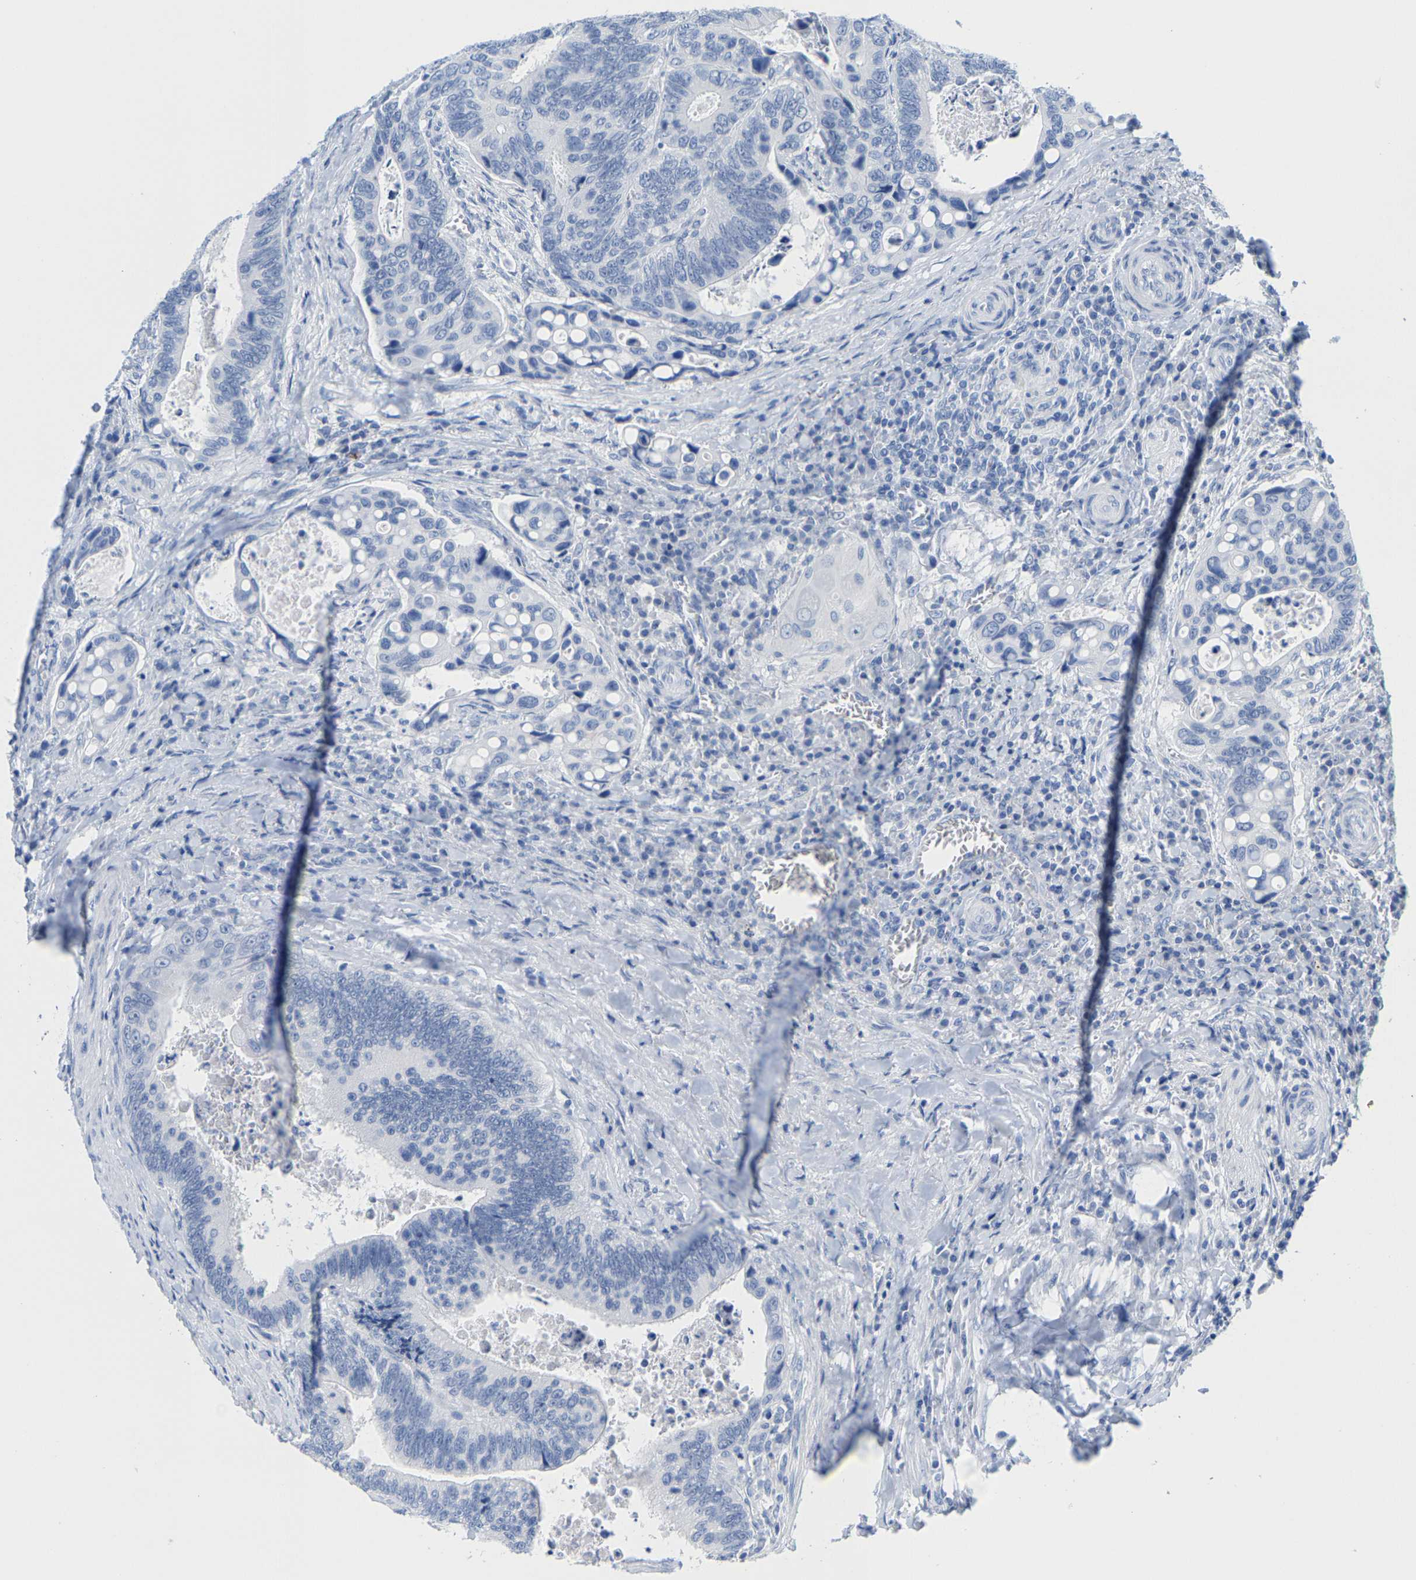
{"staining": {"intensity": "negative", "quantity": "none", "location": "none"}, "tissue": "colorectal cancer", "cell_type": "Tumor cells", "image_type": "cancer", "snomed": [{"axis": "morphology", "description": "Inflammation, NOS"}, {"axis": "morphology", "description": "Adenocarcinoma, NOS"}, {"axis": "topography", "description": "Colon"}], "caption": "Immunohistochemical staining of human adenocarcinoma (colorectal) exhibits no significant staining in tumor cells.", "gene": "KLHL1", "patient": {"sex": "male", "age": 72}}